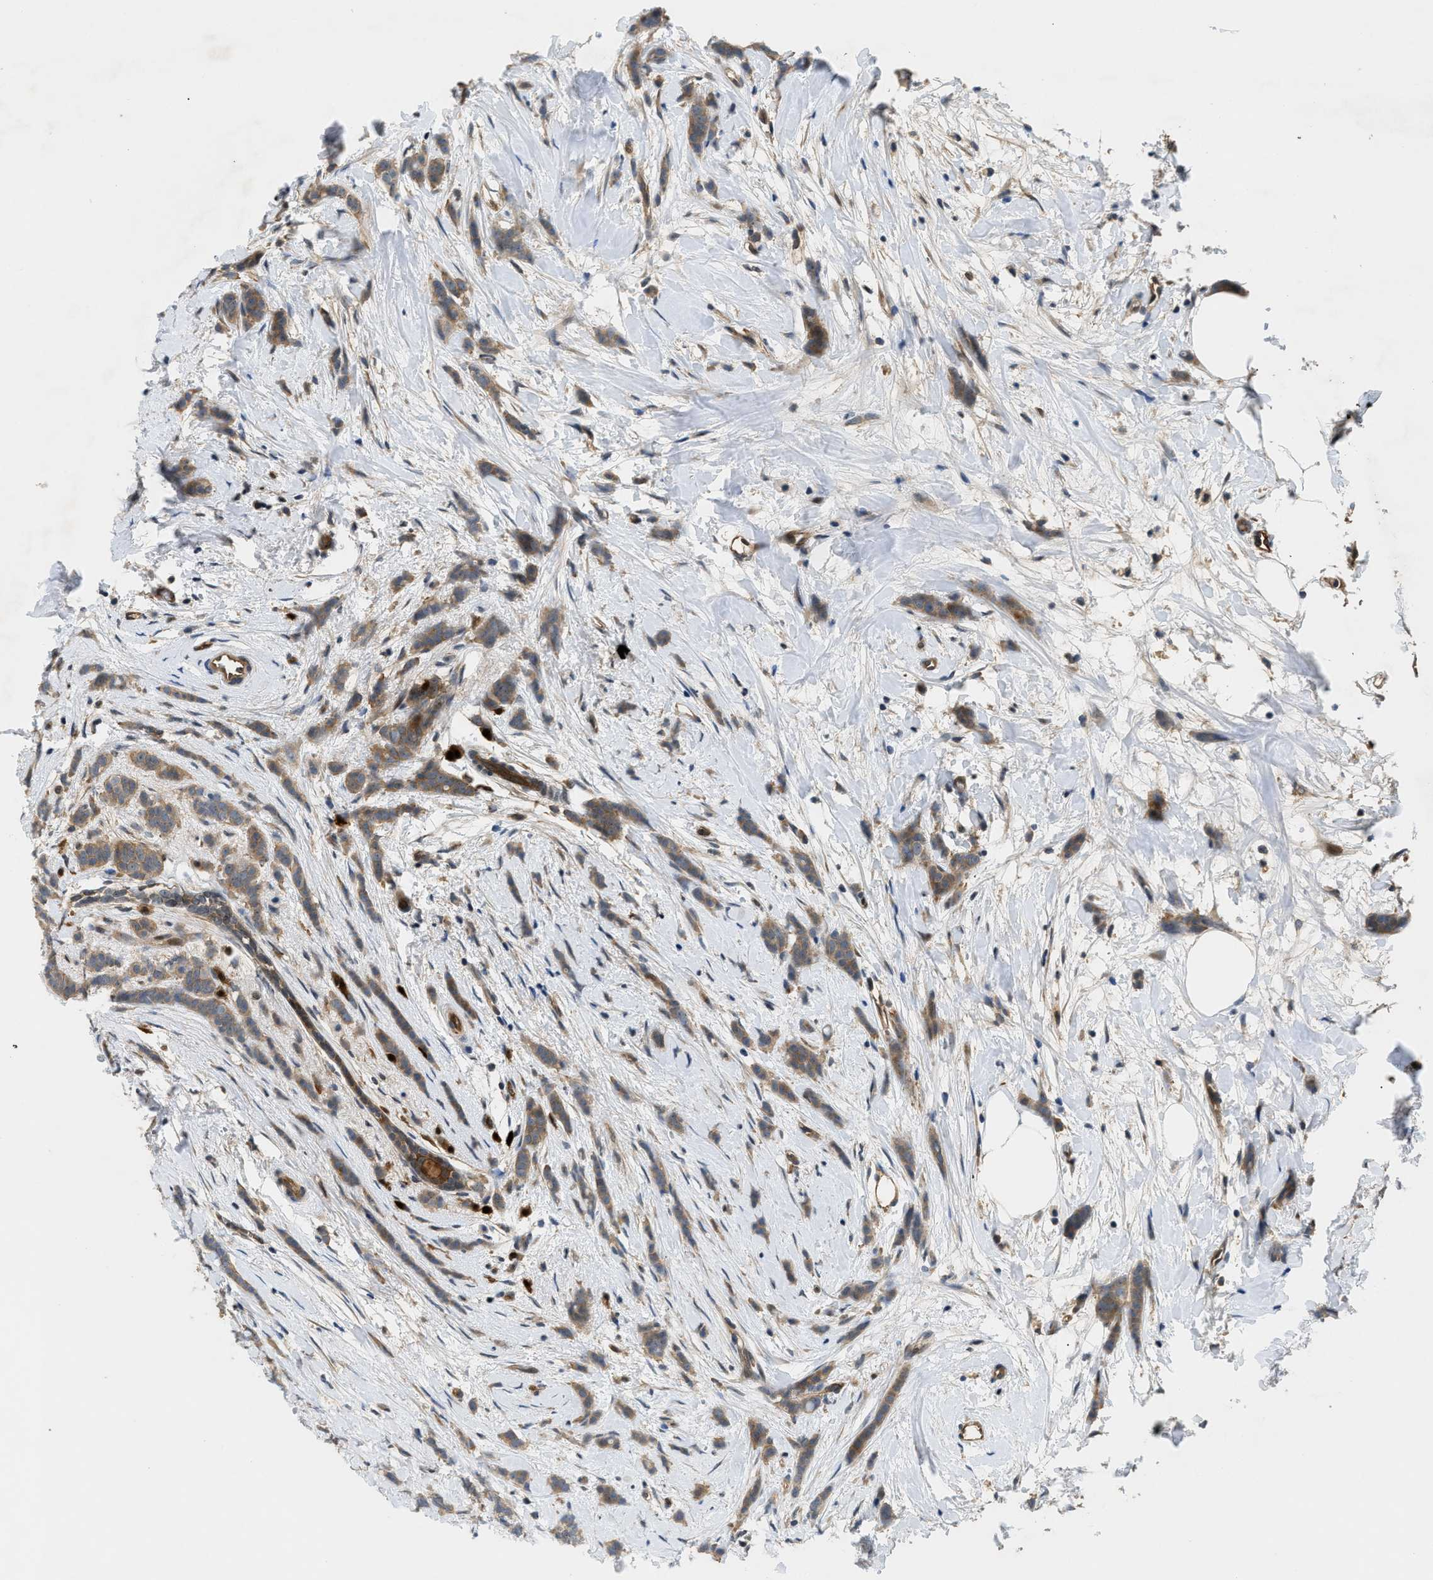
{"staining": {"intensity": "weak", "quantity": ">75%", "location": "cytoplasmic/membranous"}, "tissue": "breast cancer", "cell_type": "Tumor cells", "image_type": "cancer", "snomed": [{"axis": "morphology", "description": "Lobular carcinoma, in situ"}, {"axis": "morphology", "description": "Lobular carcinoma"}, {"axis": "topography", "description": "Breast"}], "caption": "Immunohistochemical staining of lobular carcinoma in situ (breast) shows low levels of weak cytoplasmic/membranous staining in about >75% of tumor cells.", "gene": "TRAK2", "patient": {"sex": "female", "age": 41}}